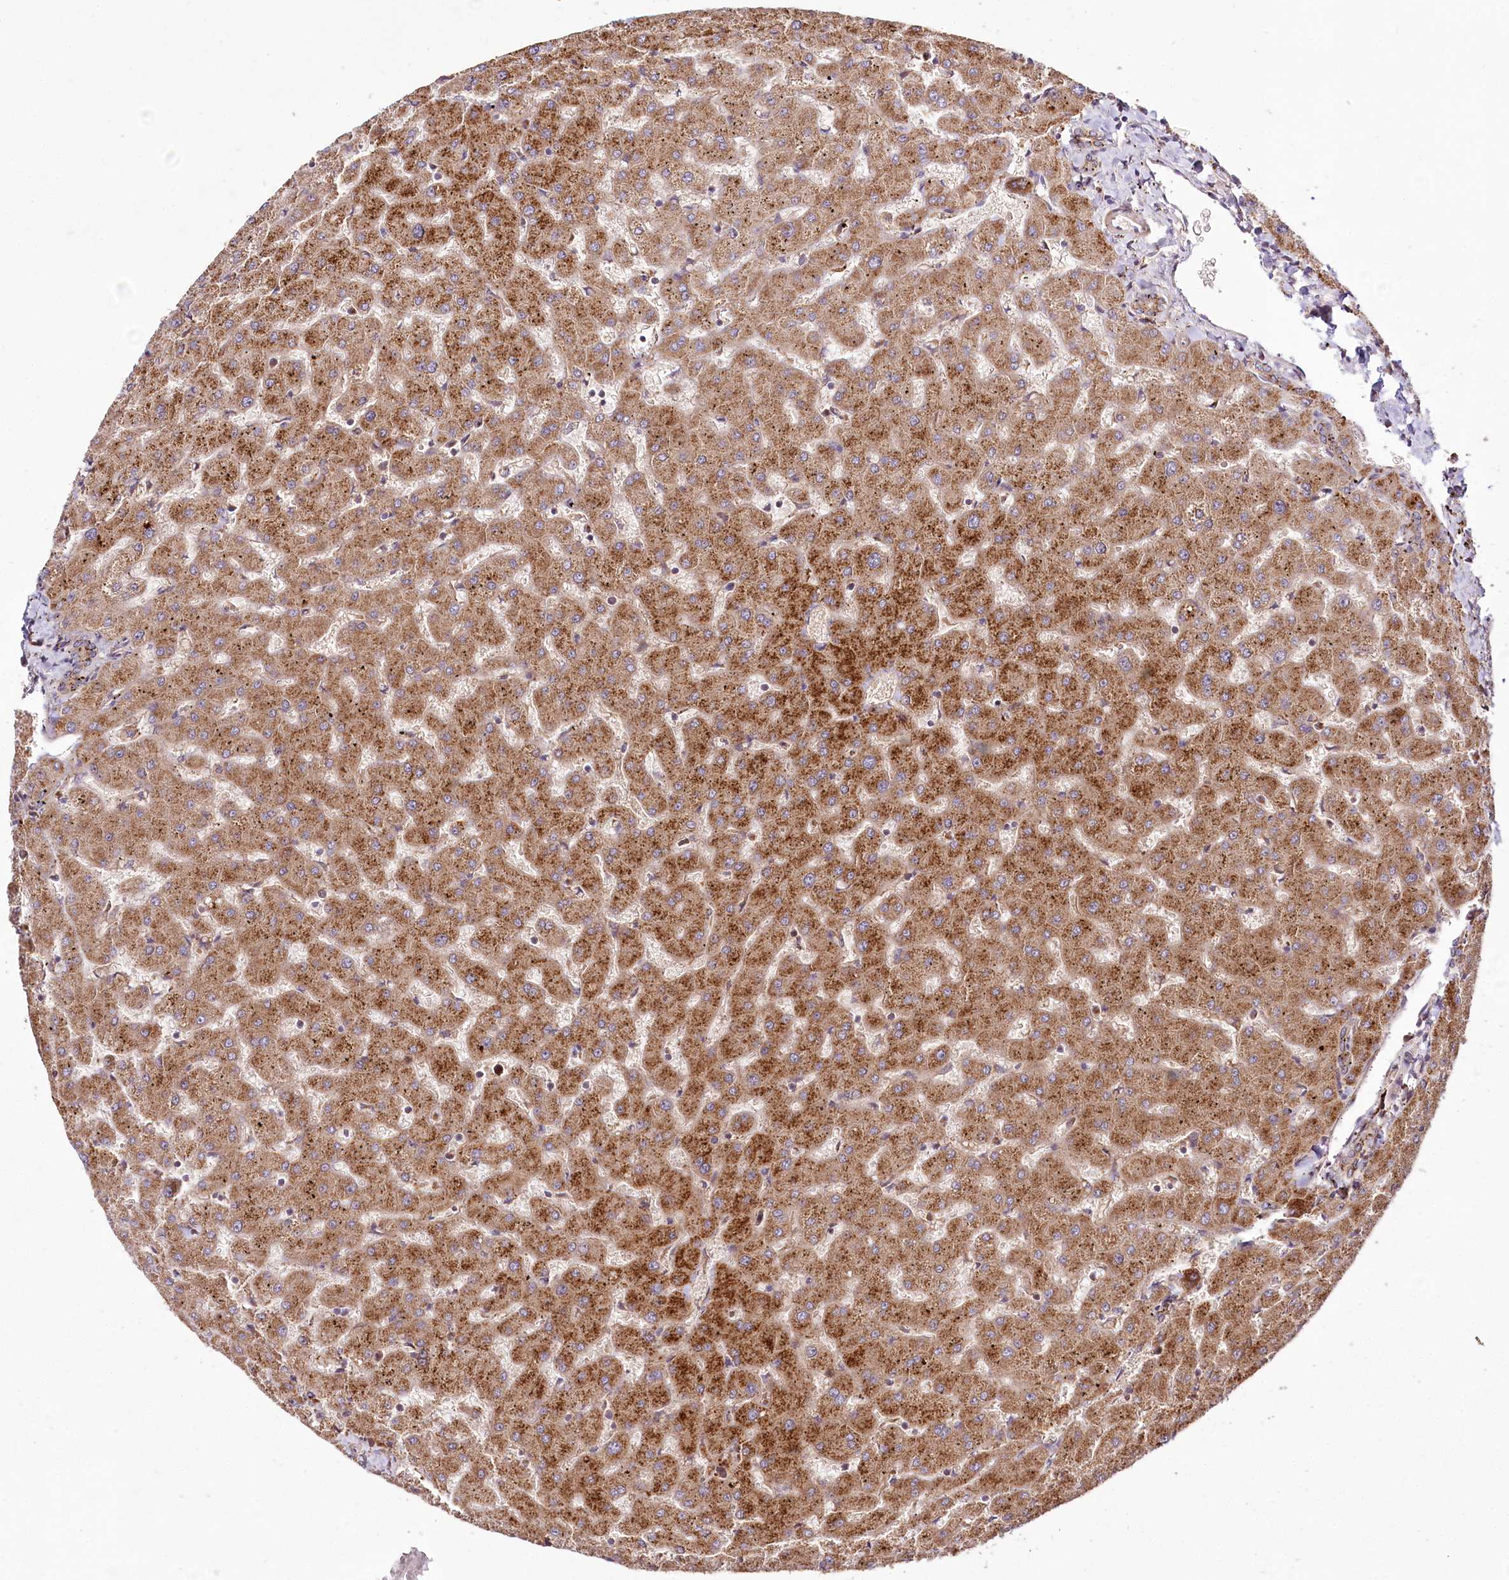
{"staining": {"intensity": "weak", "quantity": ">75%", "location": "cytoplasmic/membranous"}, "tissue": "liver", "cell_type": "Cholangiocytes", "image_type": "normal", "snomed": [{"axis": "morphology", "description": "Normal tissue, NOS"}, {"axis": "topography", "description": "Liver"}], "caption": "An immunohistochemistry photomicrograph of benign tissue is shown. Protein staining in brown labels weak cytoplasmic/membranous positivity in liver within cholangiocytes.", "gene": "RAB7A", "patient": {"sex": "female", "age": 63}}